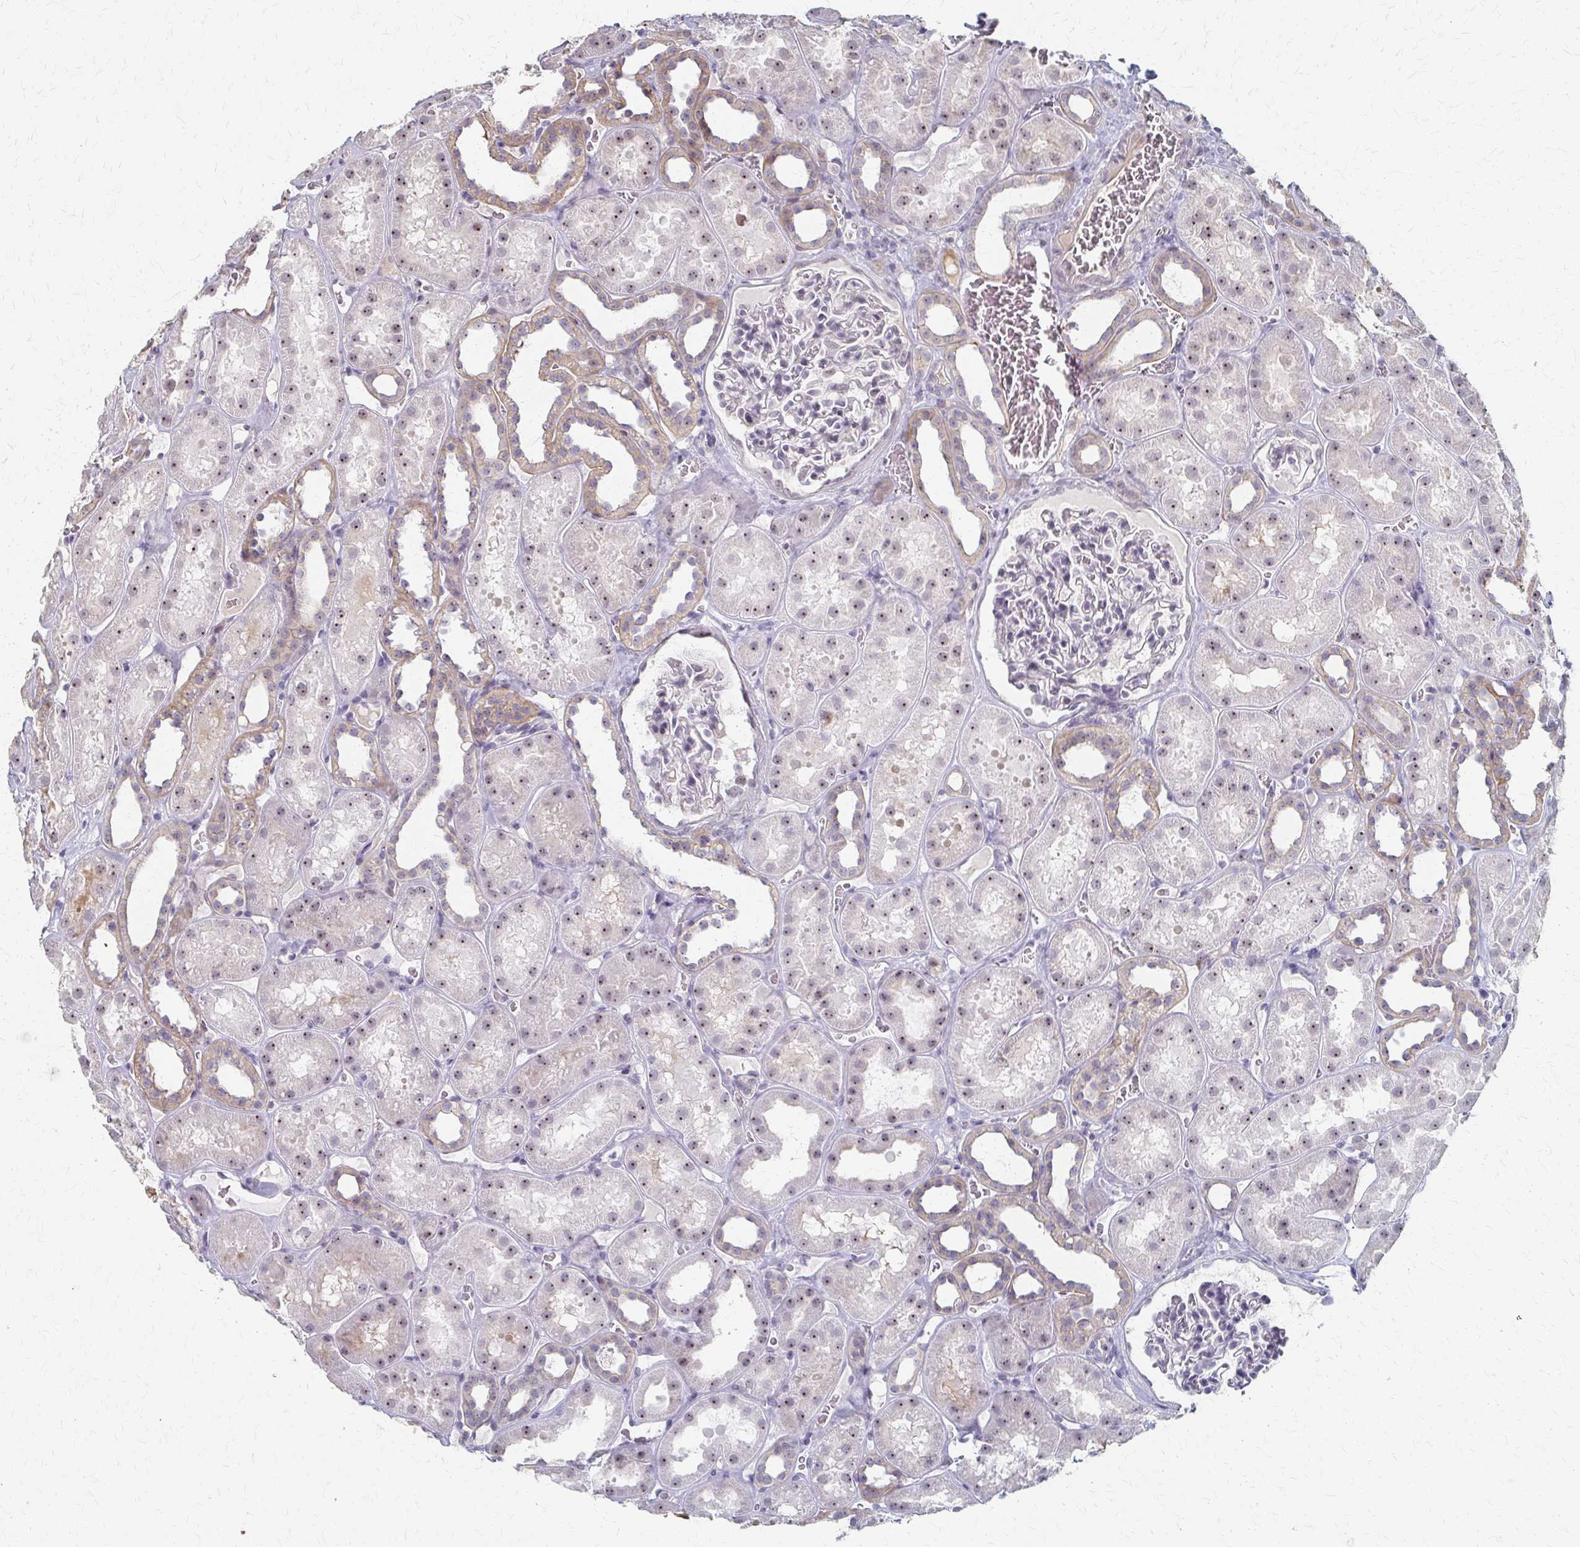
{"staining": {"intensity": "moderate", "quantity": "25%-75%", "location": "cytoplasmic/membranous,nuclear"}, "tissue": "kidney", "cell_type": "Cells in glomeruli", "image_type": "normal", "snomed": [{"axis": "morphology", "description": "Normal tissue, NOS"}, {"axis": "topography", "description": "Kidney"}], "caption": "Immunohistochemical staining of normal human kidney exhibits medium levels of moderate cytoplasmic/membranous,nuclear expression in approximately 25%-75% of cells in glomeruli.", "gene": "PES1", "patient": {"sex": "female", "age": 41}}